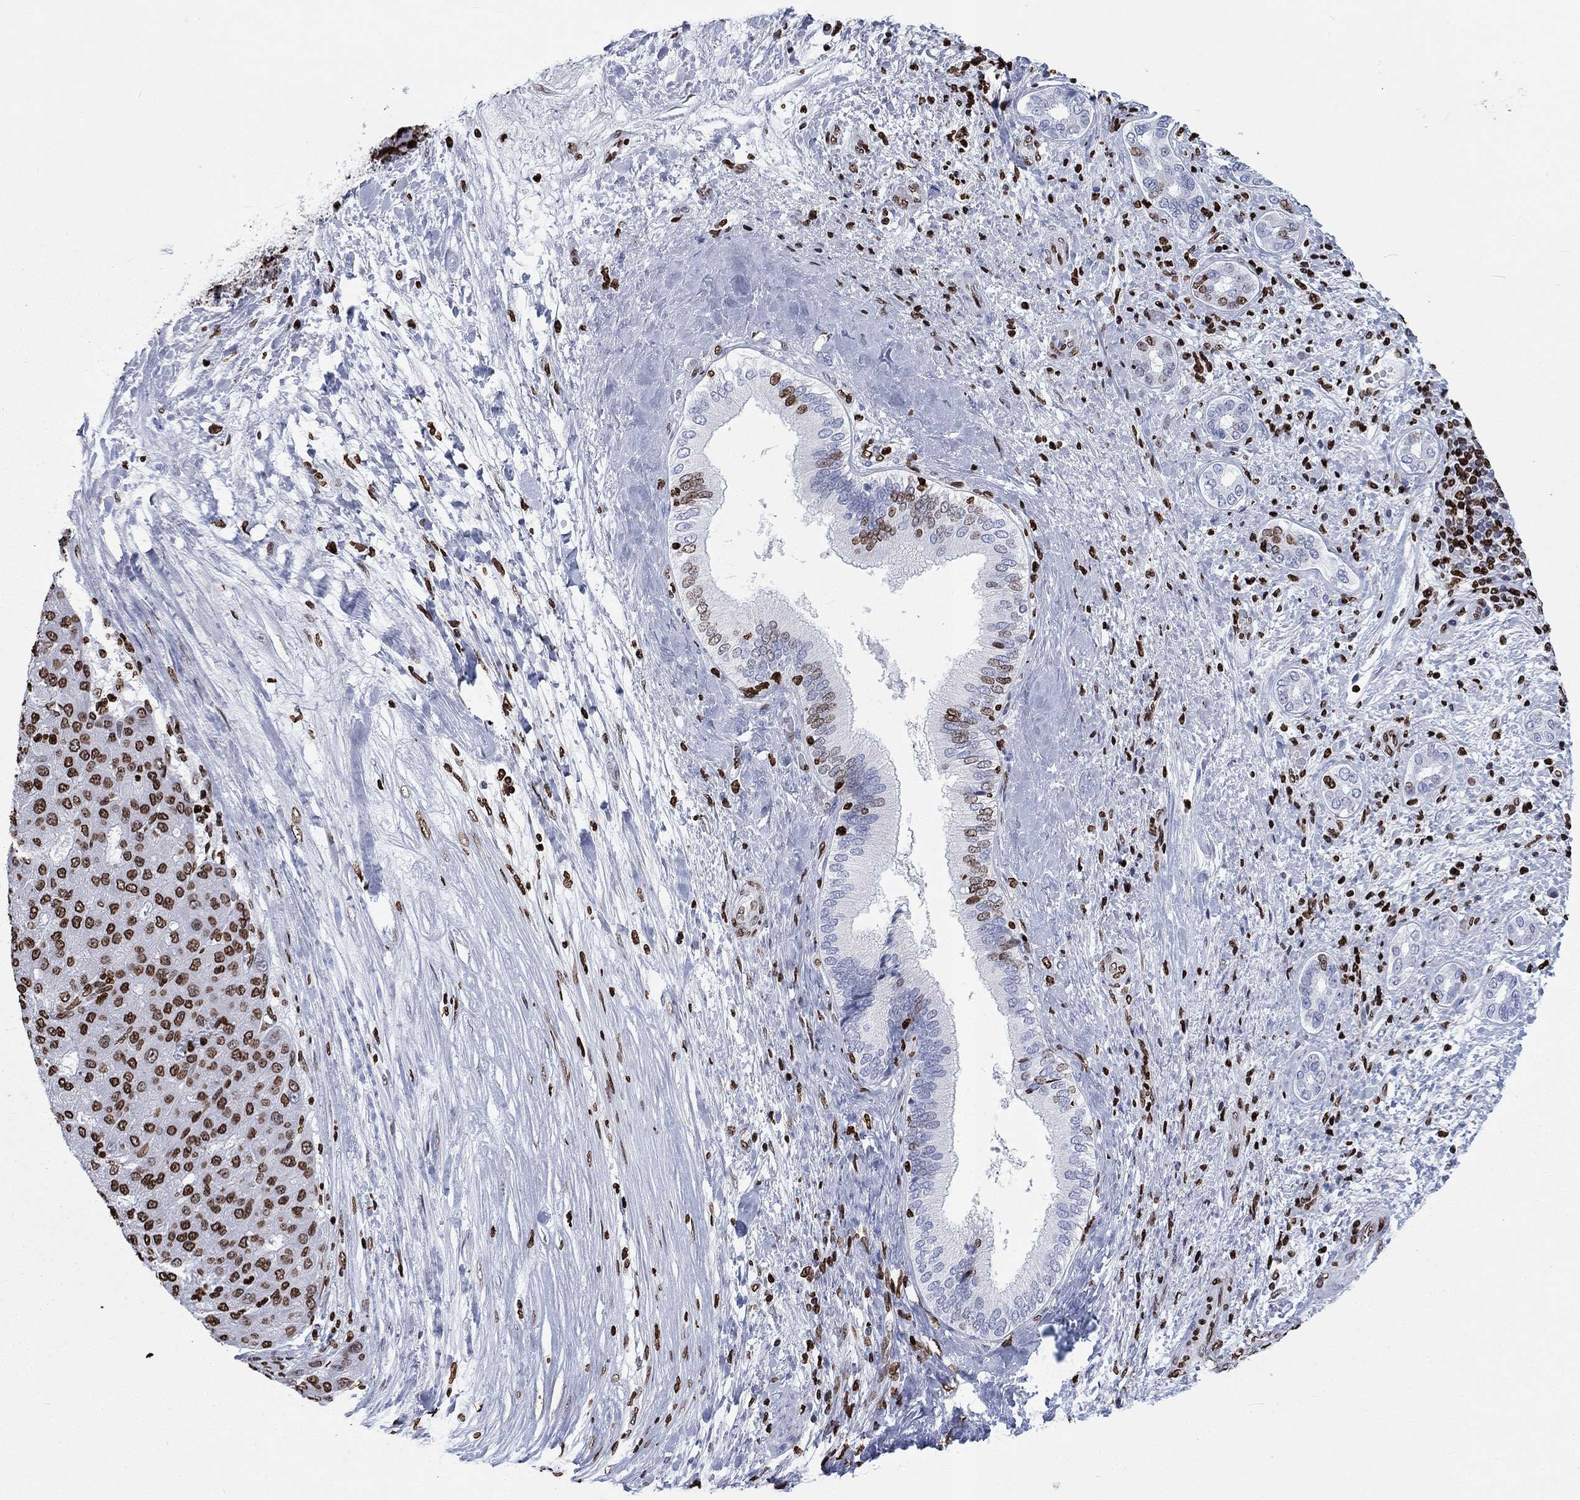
{"staining": {"intensity": "strong", "quantity": "25%-75%", "location": "nuclear"}, "tissue": "liver cancer", "cell_type": "Tumor cells", "image_type": "cancer", "snomed": [{"axis": "morphology", "description": "Carcinoma, Hepatocellular, NOS"}, {"axis": "topography", "description": "Liver"}], "caption": "Liver hepatocellular carcinoma stained with immunohistochemistry reveals strong nuclear staining in approximately 25%-75% of tumor cells.", "gene": "H1-5", "patient": {"sex": "male", "age": 65}}